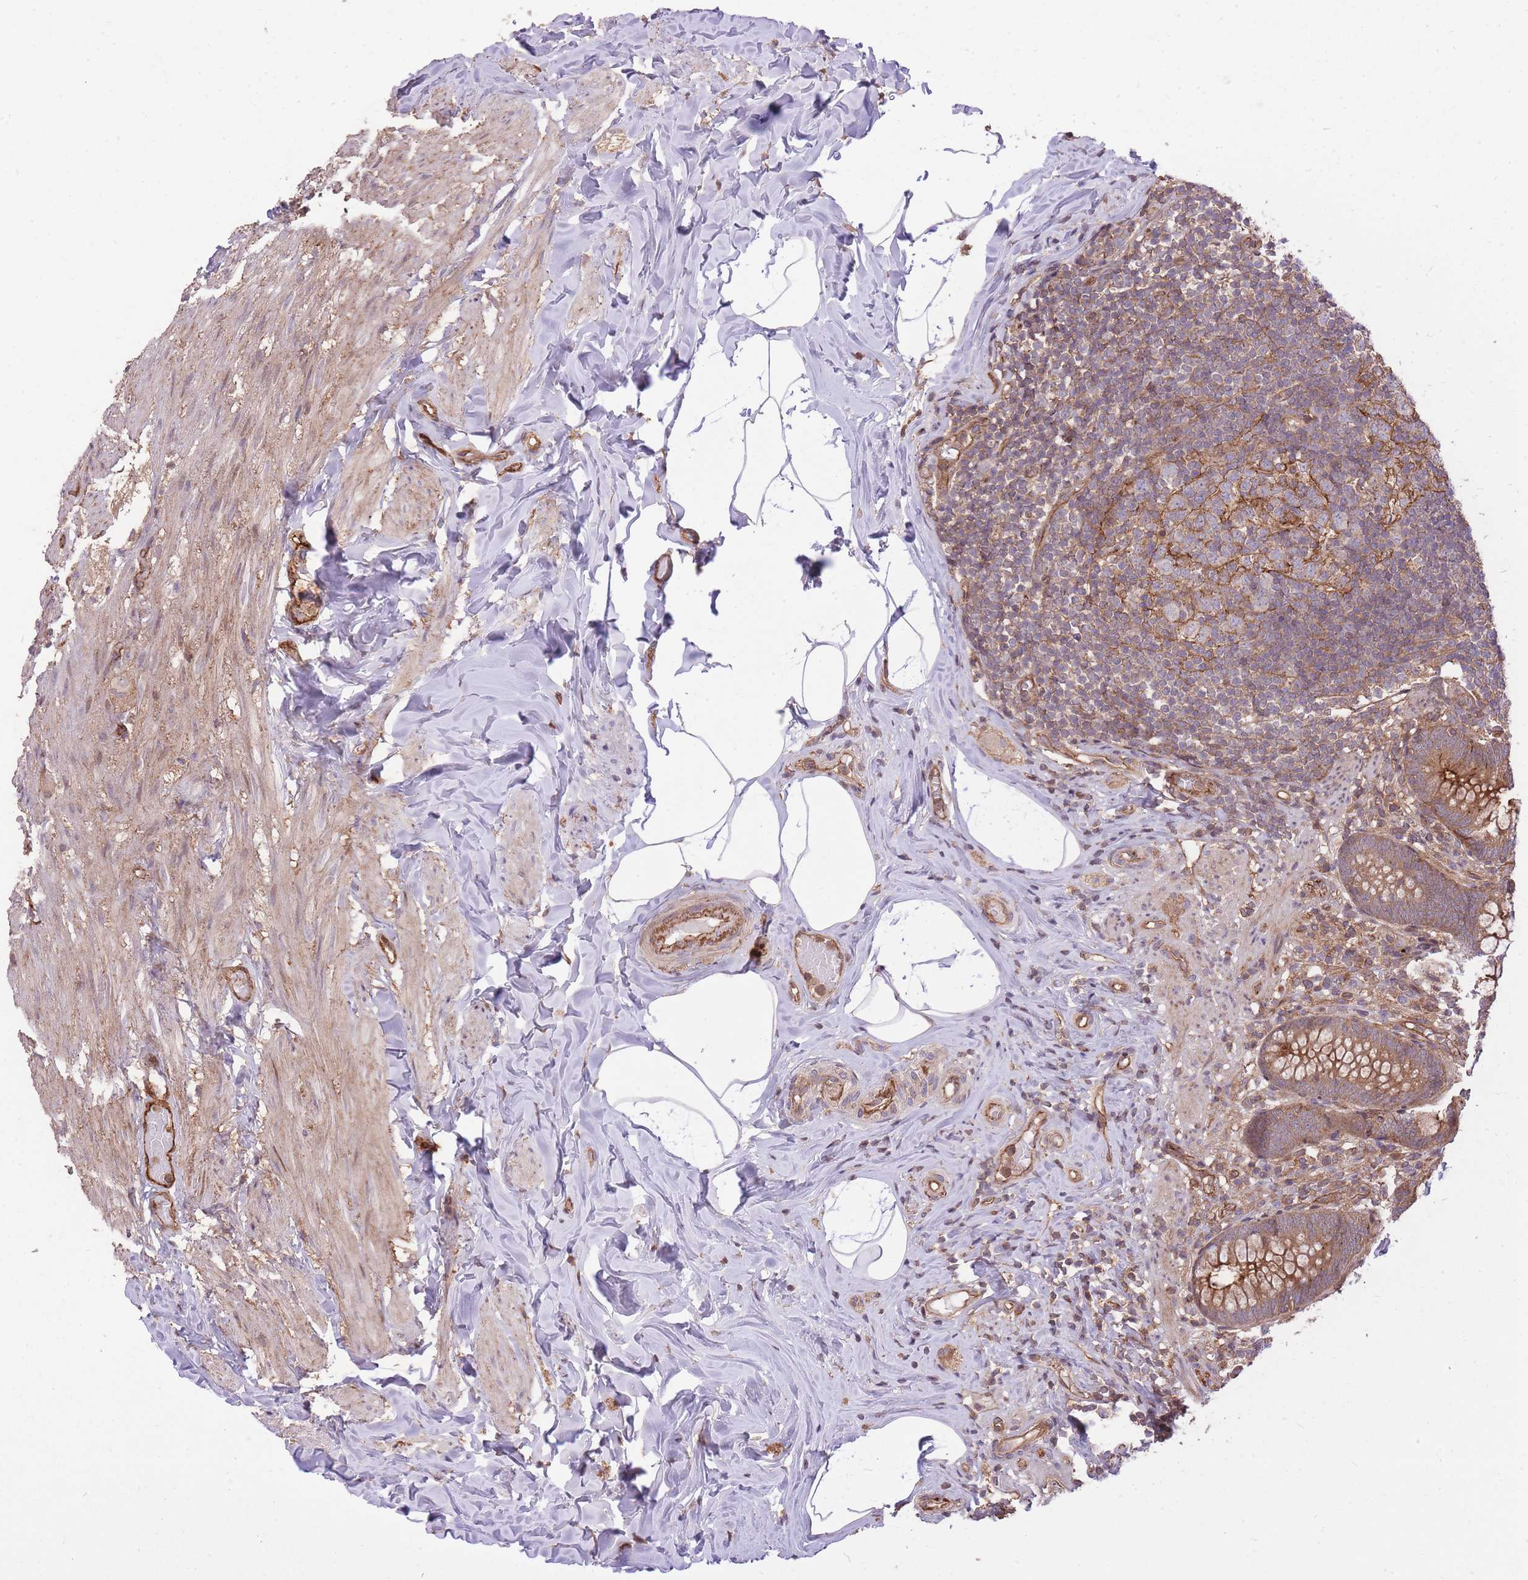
{"staining": {"intensity": "moderate", "quantity": ">75%", "location": "cytoplasmic/membranous"}, "tissue": "appendix", "cell_type": "Glandular cells", "image_type": "normal", "snomed": [{"axis": "morphology", "description": "Normal tissue, NOS"}, {"axis": "topography", "description": "Appendix"}], "caption": "Immunohistochemistry (DAB (3,3'-diaminobenzidine)) staining of unremarkable appendix reveals moderate cytoplasmic/membranous protein expression in about >75% of glandular cells.", "gene": "PLD1", "patient": {"sex": "male", "age": 55}}